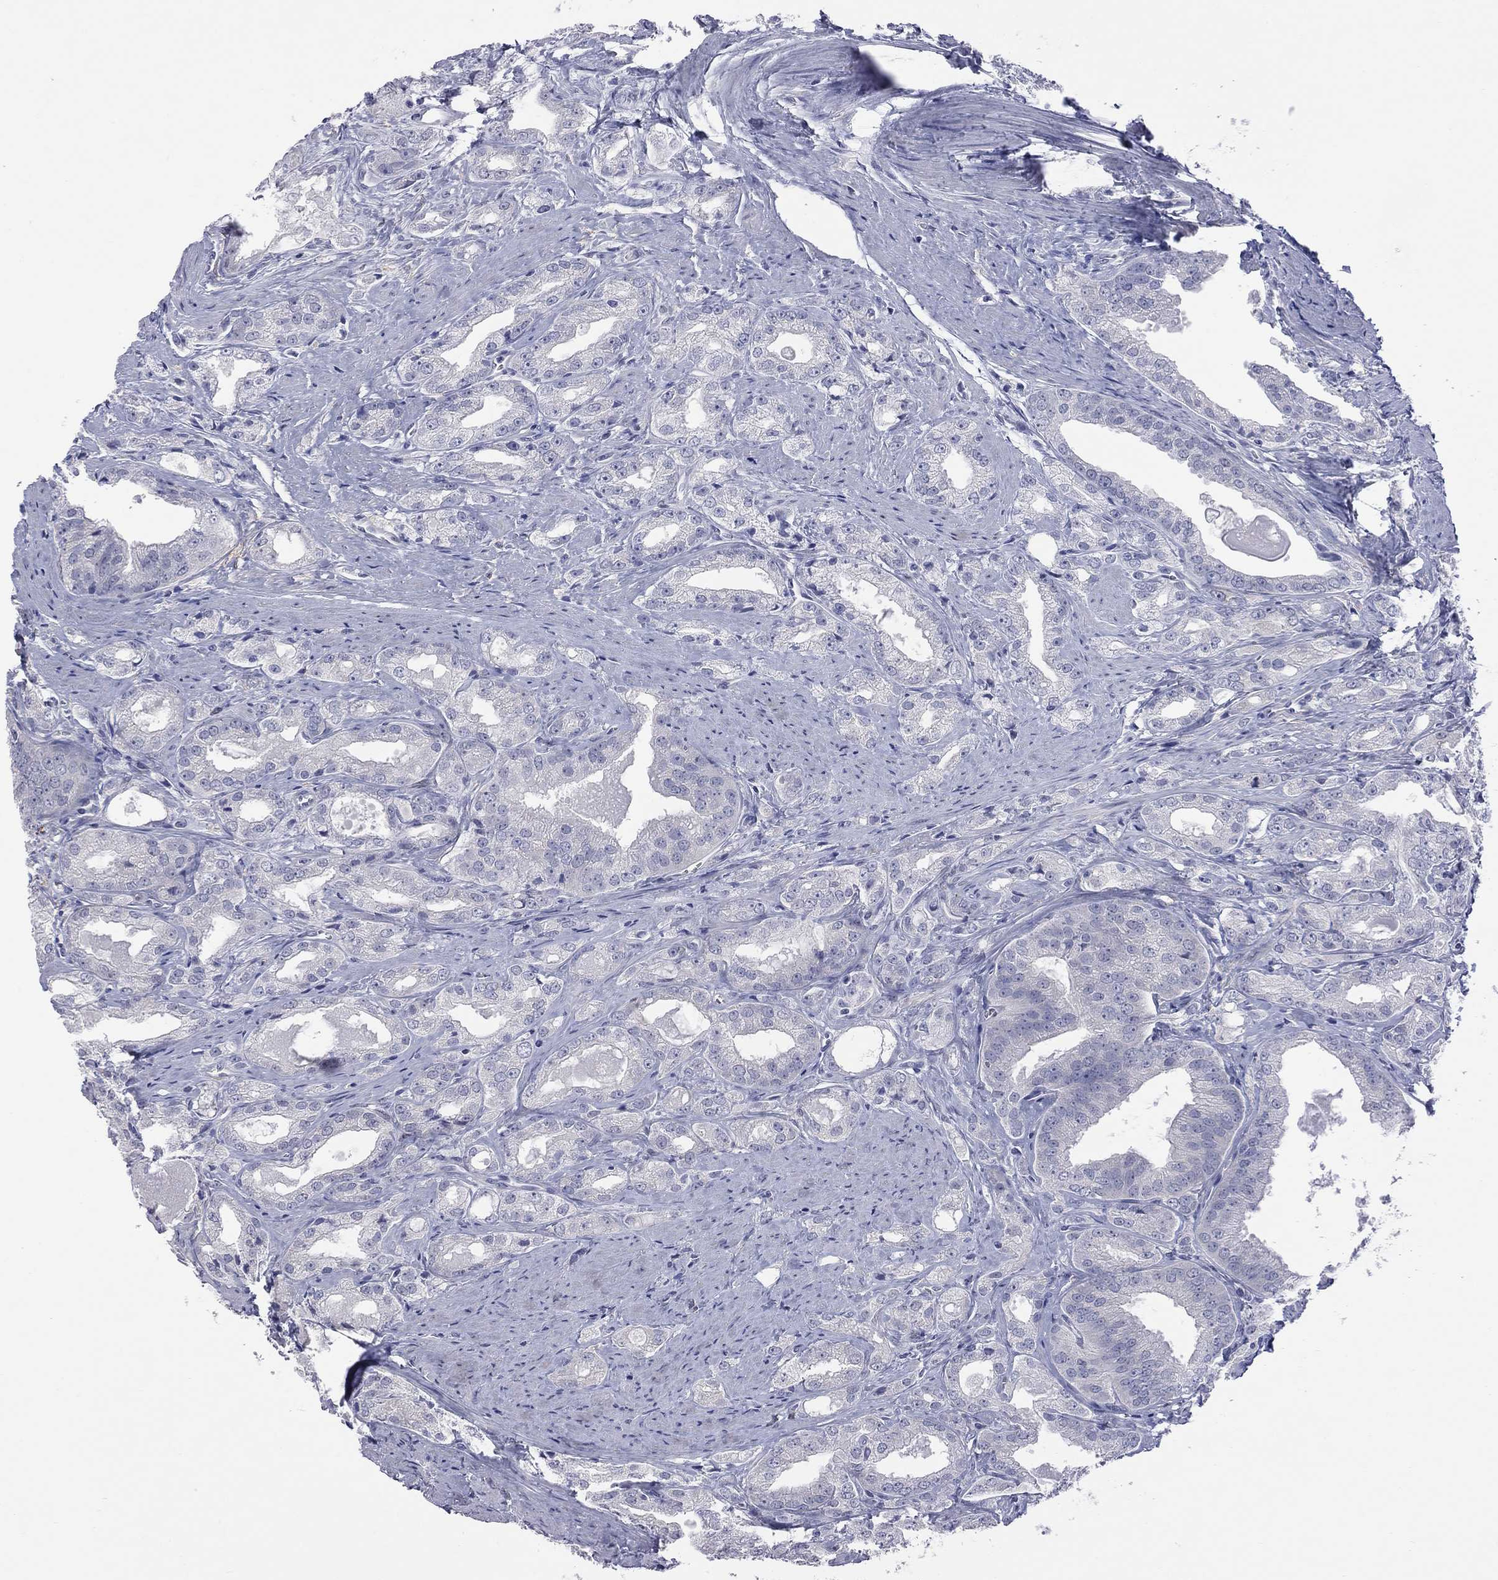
{"staining": {"intensity": "negative", "quantity": "none", "location": "none"}, "tissue": "prostate cancer", "cell_type": "Tumor cells", "image_type": "cancer", "snomed": [{"axis": "morphology", "description": "Adenocarcinoma, NOS"}, {"axis": "morphology", "description": "Adenocarcinoma, High grade"}, {"axis": "topography", "description": "Prostate"}], "caption": "The photomicrograph exhibits no significant expression in tumor cells of prostate adenocarcinoma.", "gene": "HYLS1", "patient": {"sex": "male", "age": 70}}